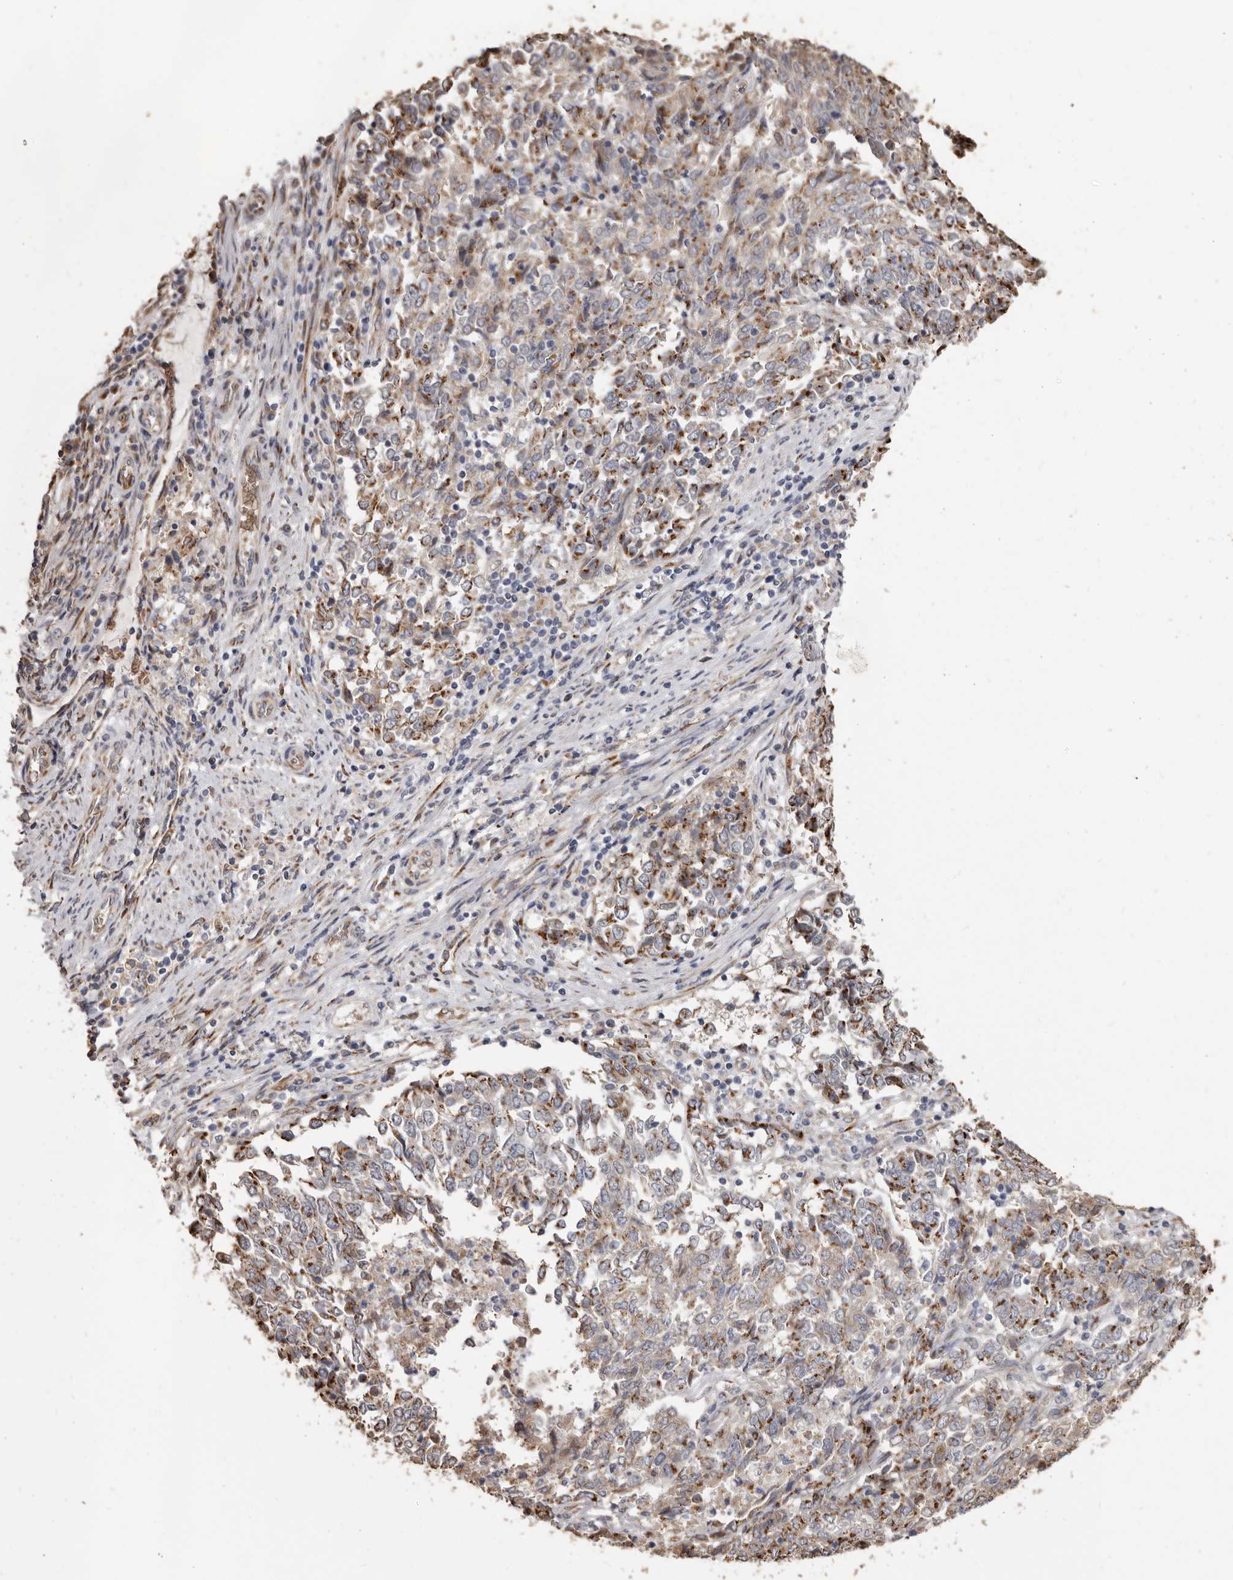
{"staining": {"intensity": "moderate", "quantity": ">75%", "location": "cytoplasmic/membranous"}, "tissue": "endometrial cancer", "cell_type": "Tumor cells", "image_type": "cancer", "snomed": [{"axis": "morphology", "description": "Adenocarcinoma, NOS"}, {"axis": "topography", "description": "Endometrium"}], "caption": "Immunohistochemistry (IHC) image of endometrial adenocarcinoma stained for a protein (brown), which exhibits medium levels of moderate cytoplasmic/membranous staining in about >75% of tumor cells.", "gene": "ENTREP1", "patient": {"sex": "female", "age": 80}}